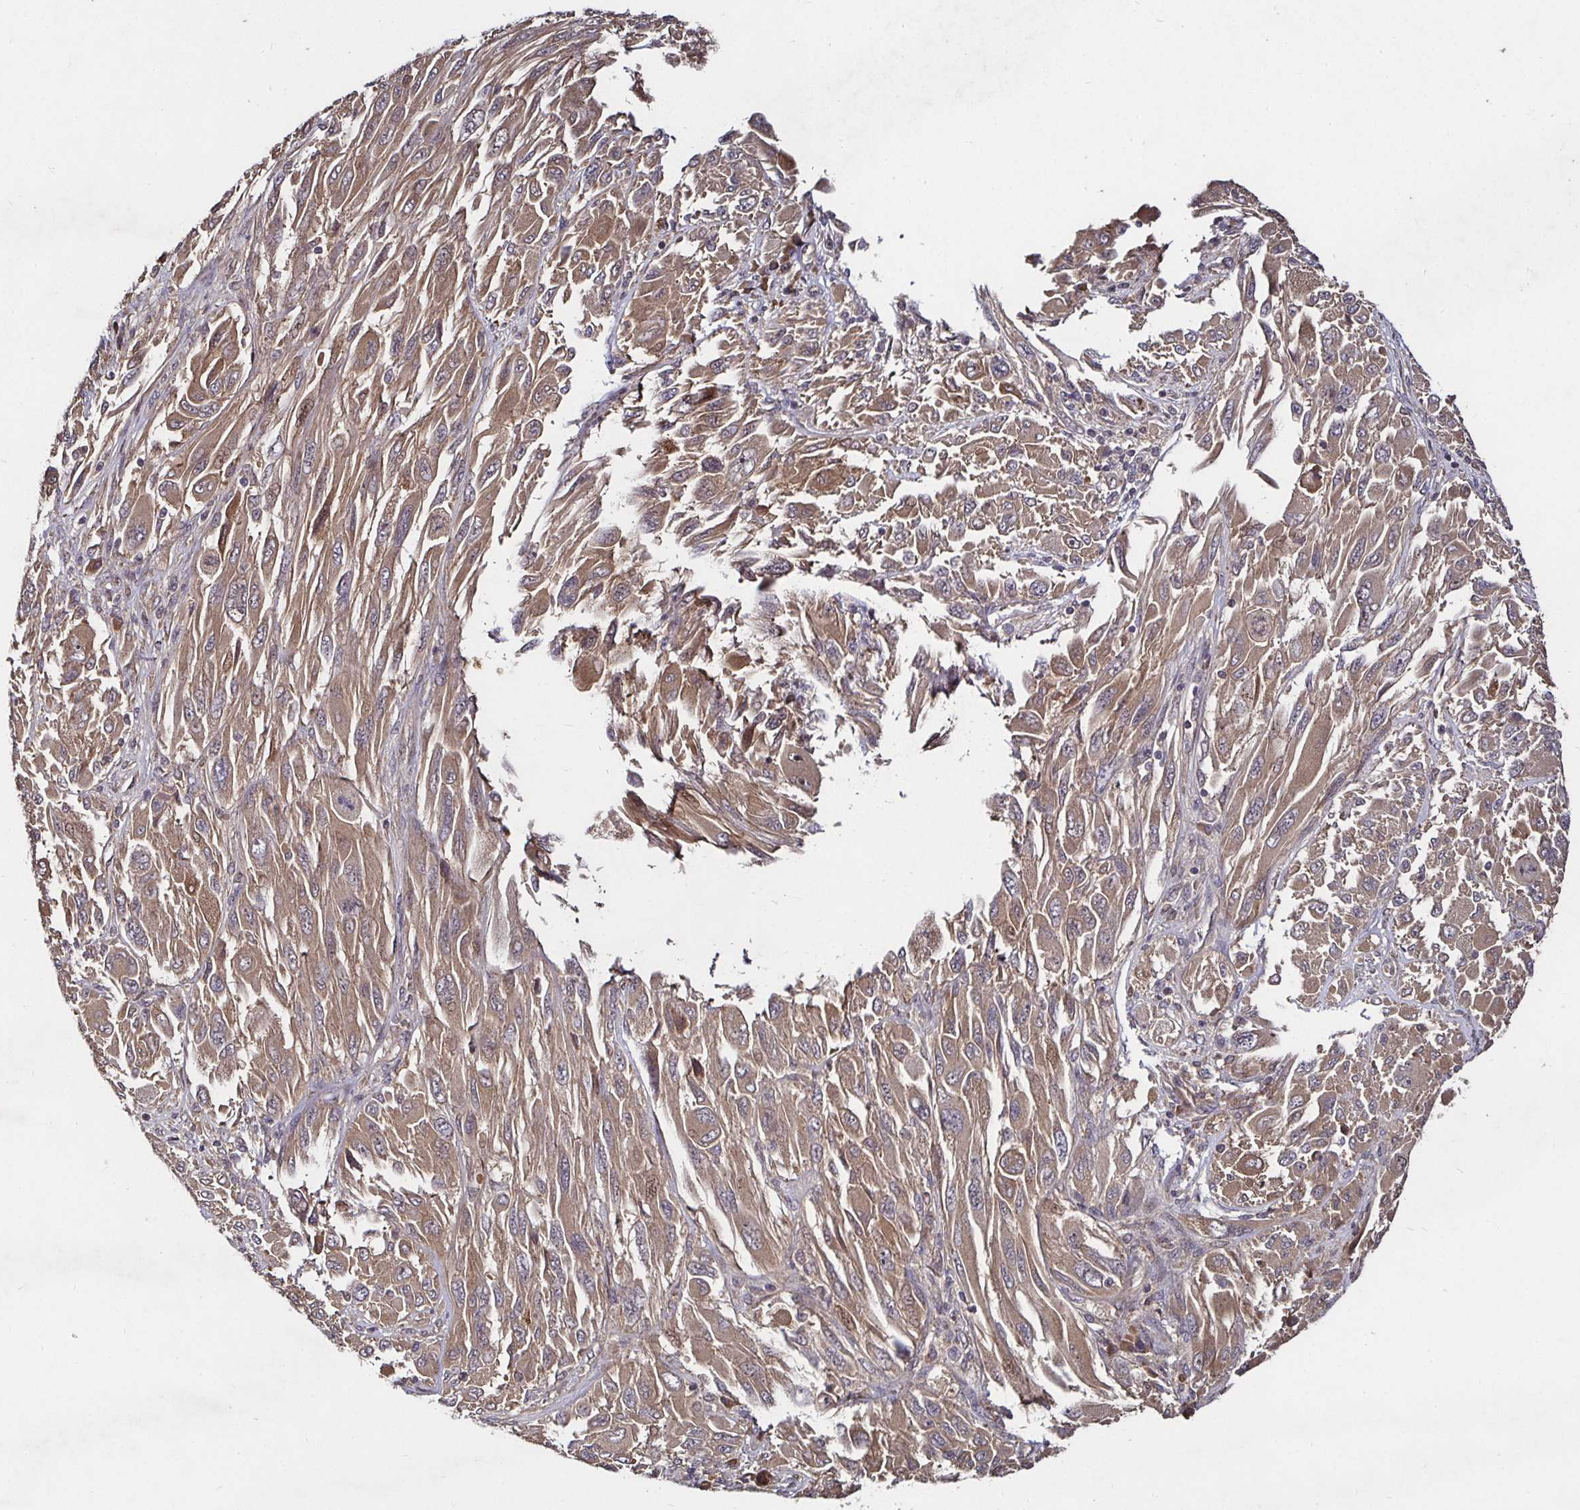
{"staining": {"intensity": "moderate", "quantity": ">75%", "location": "cytoplasmic/membranous"}, "tissue": "melanoma", "cell_type": "Tumor cells", "image_type": "cancer", "snomed": [{"axis": "morphology", "description": "Malignant melanoma, NOS"}, {"axis": "topography", "description": "Skin"}], "caption": "Immunohistochemistry (IHC) image of neoplastic tissue: human melanoma stained using immunohistochemistry shows medium levels of moderate protein expression localized specifically in the cytoplasmic/membranous of tumor cells, appearing as a cytoplasmic/membranous brown color.", "gene": "SMYD3", "patient": {"sex": "female", "age": 91}}